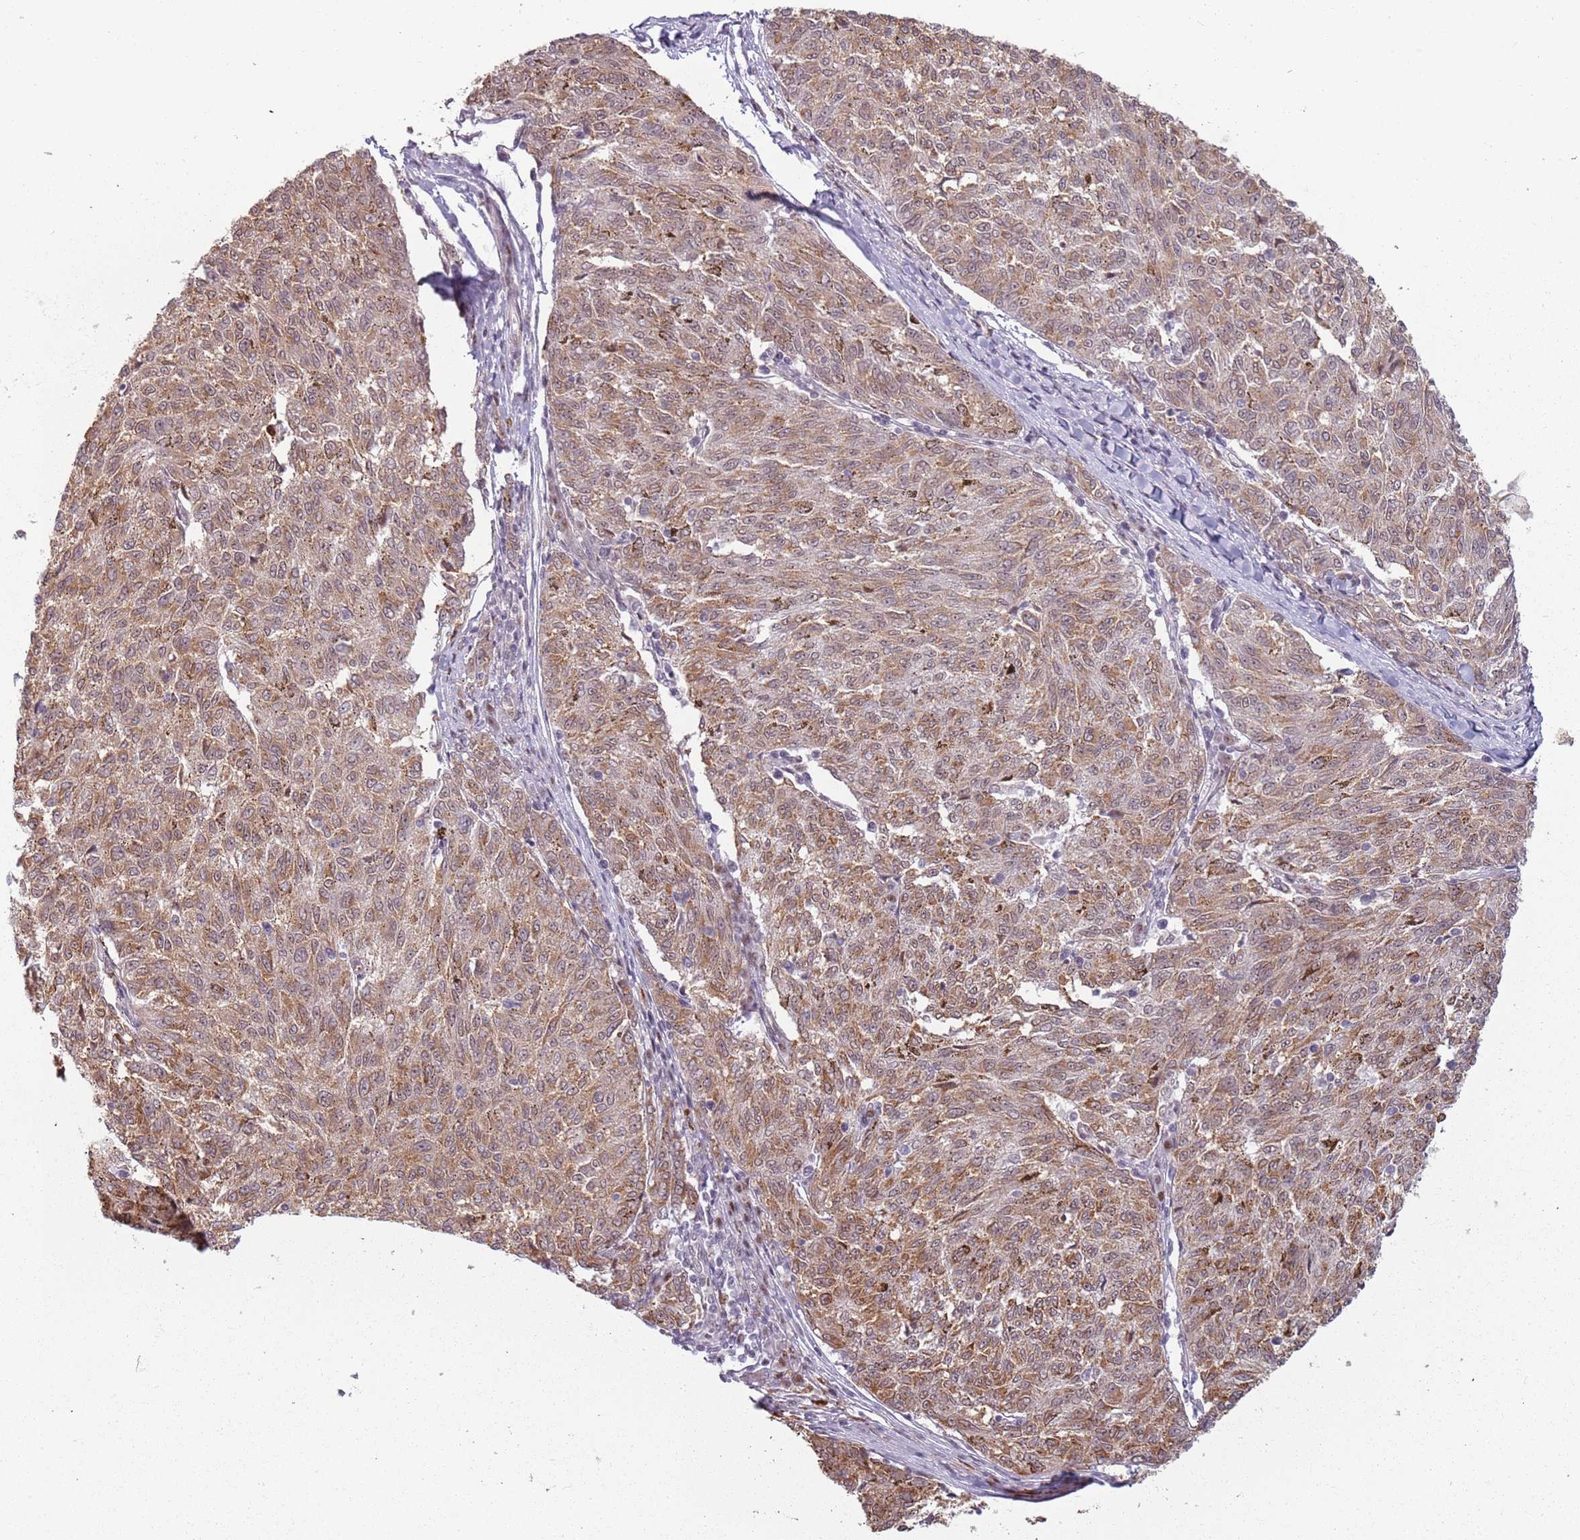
{"staining": {"intensity": "moderate", "quantity": ">75%", "location": "cytoplasmic/membranous"}, "tissue": "melanoma", "cell_type": "Tumor cells", "image_type": "cancer", "snomed": [{"axis": "morphology", "description": "Malignant melanoma, NOS"}, {"axis": "topography", "description": "Skin"}], "caption": "There is medium levels of moderate cytoplasmic/membranous positivity in tumor cells of malignant melanoma, as demonstrated by immunohistochemical staining (brown color).", "gene": "REXO4", "patient": {"sex": "female", "age": 72}}